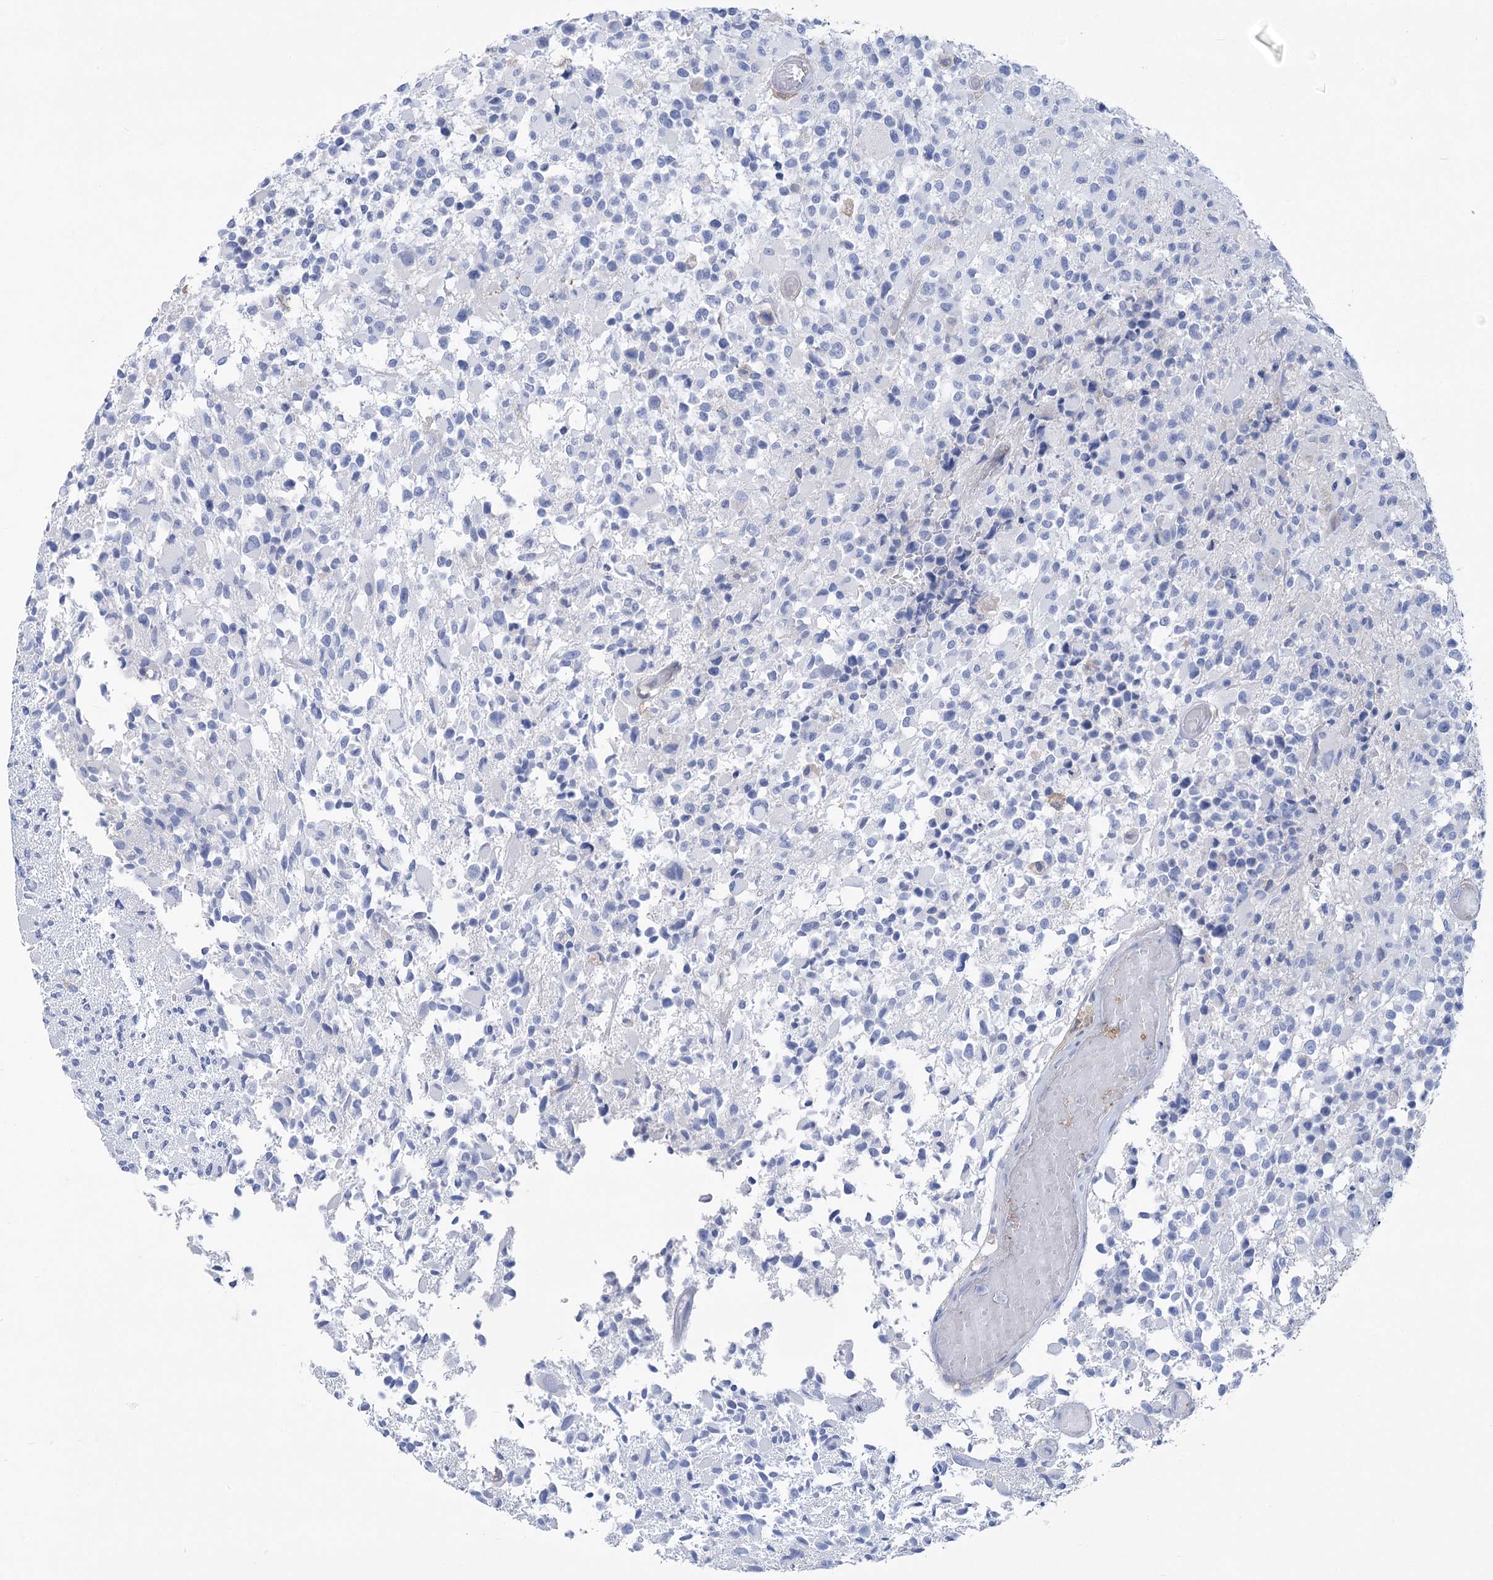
{"staining": {"intensity": "negative", "quantity": "none", "location": "none"}, "tissue": "glioma", "cell_type": "Tumor cells", "image_type": "cancer", "snomed": [{"axis": "morphology", "description": "Glioma, malignant, High grade"}, {"axis": "morphology", "description": "Glioblastoma, NOS"}, {"axis": "topography", "description": "Brain"}], "caption": "IHC image of glioma stained for a protein (brown), which shows no positivity in tumor cells.", "gene": "PCDHA1", "patient": {"sex": "male", "age": 60}}